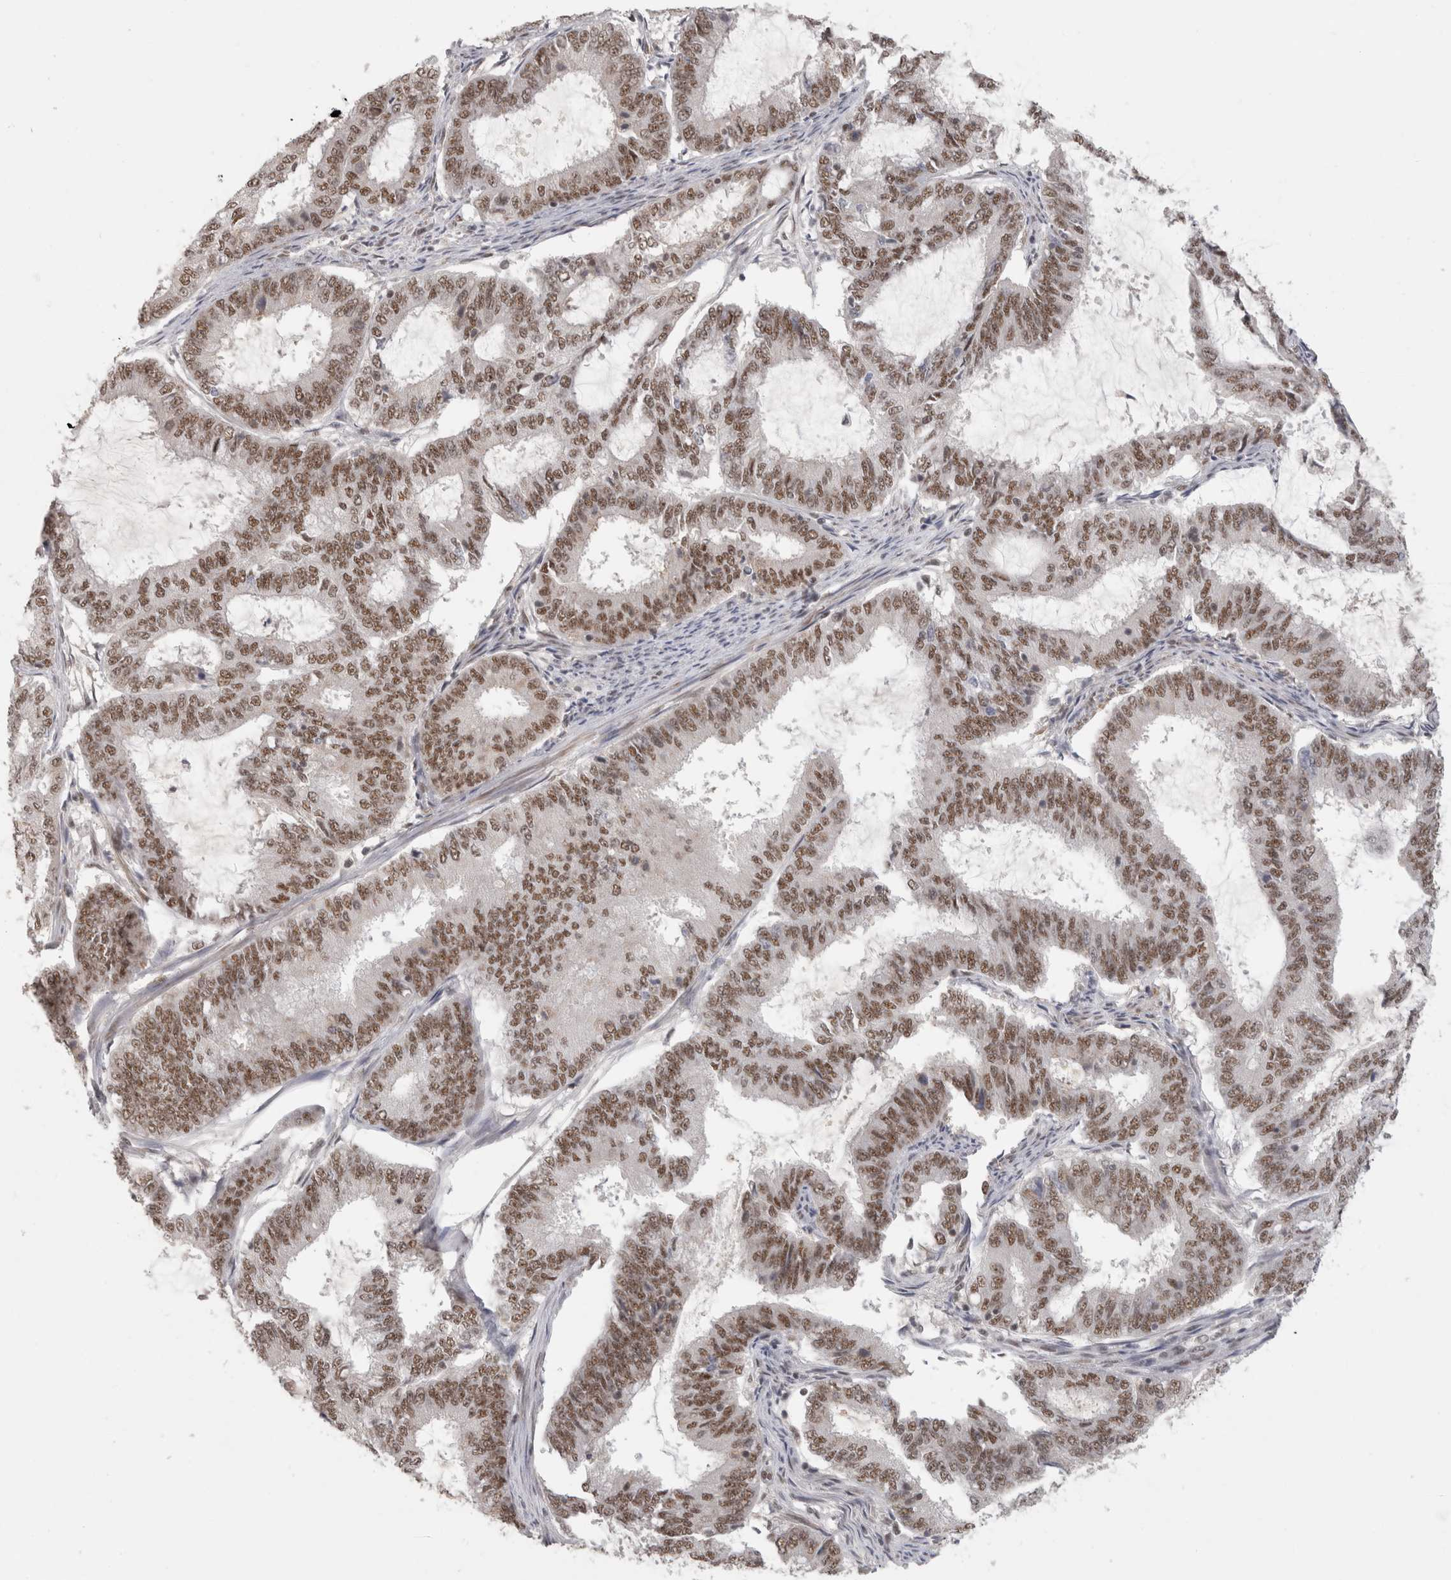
{"staining": {"intensity": "moderate", "quantity": ">75%", "location": "nuclear"}, "tissue": "endometrial cancer", "cell_type": "Tumor cells", "image_type": "cancer", "snomed": [{"axis": "morphology", "description": "Adenocarcinoma, NOS"}, {"axis": "topography", "description": "Endometrium"}], "caption": "Protein staining by immunohistochemistry displays moderate nuclear staining in approximately >75% of tumor cells in adenocarcinoma (endometrial). The staining was performed using DAB to visualize the protein expression in brown, while the nuclei were stained in blue with hematoxylin (Magnification: 20x).", "gene": "ZNF830", "patient": {"sex": "female", "age": 51}}